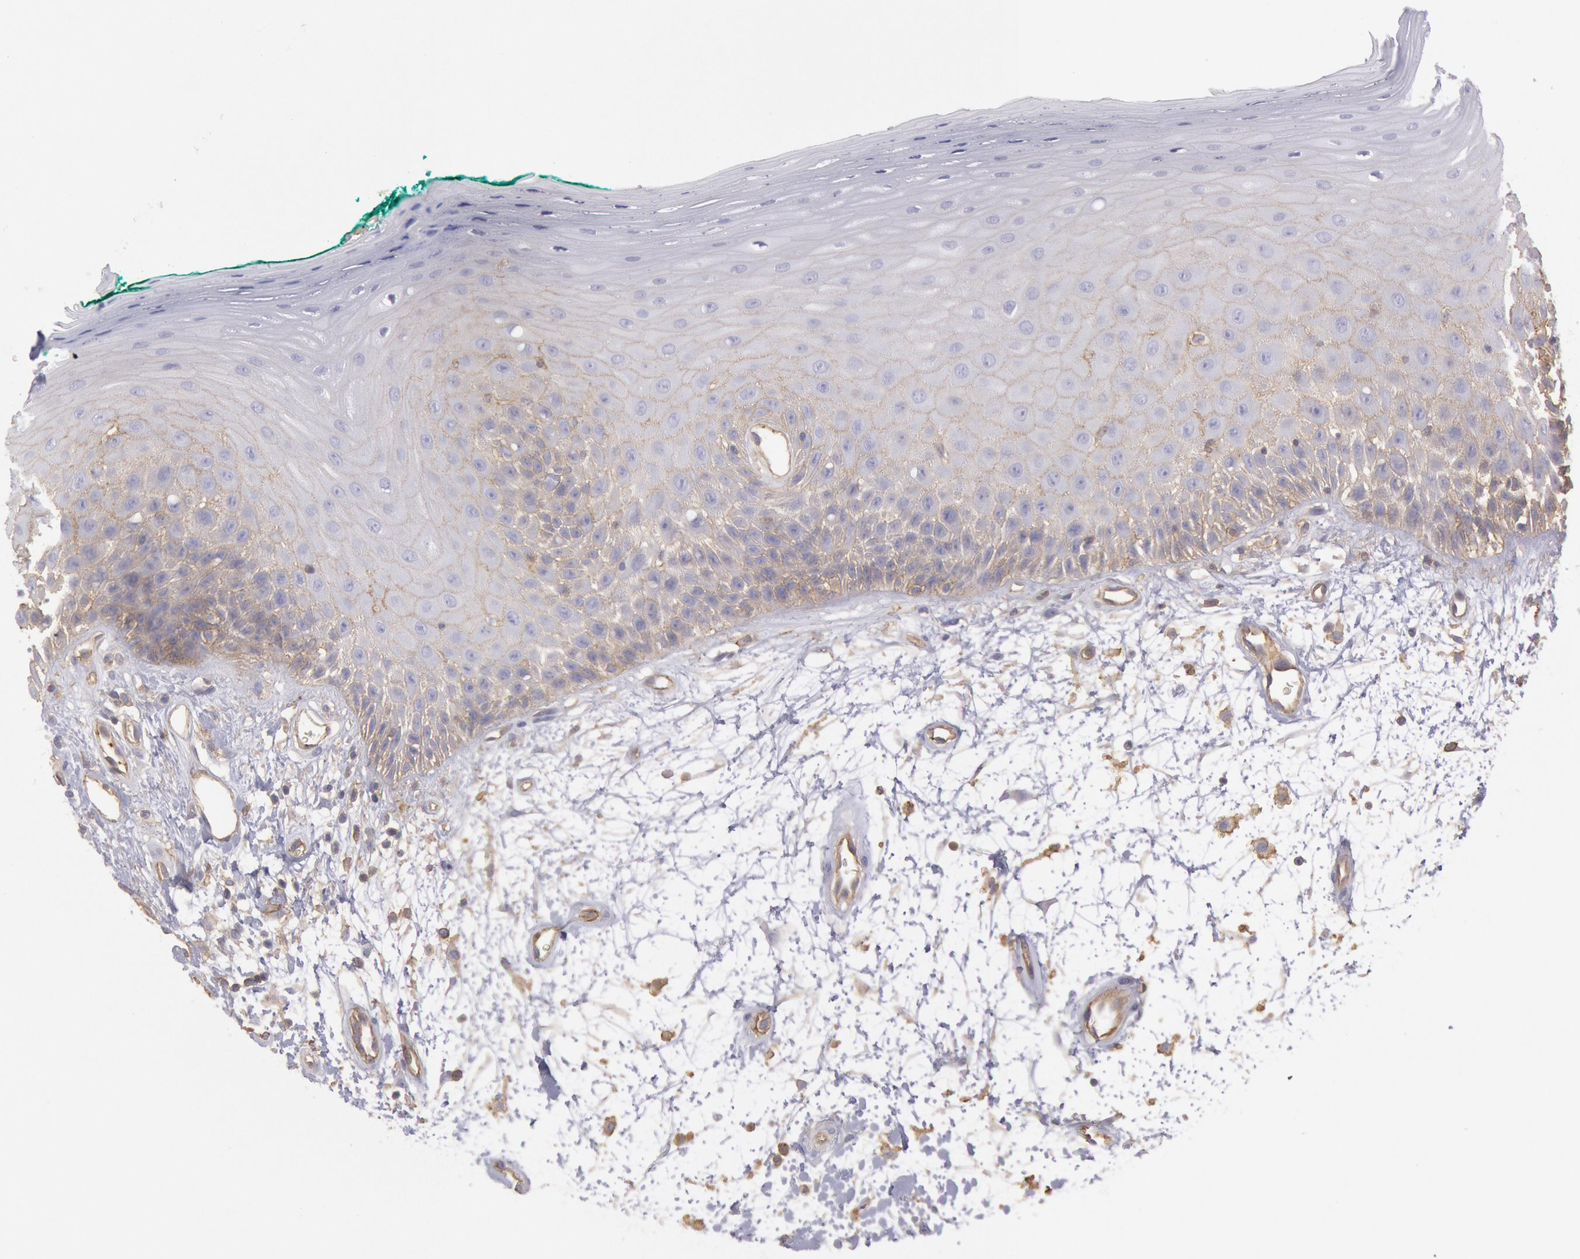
{"staining": {"intensity": "weak", "quantity": "25%-75%", "location": "cytoplasmic/membranous"}, "tissue": "oral mucosa", "cell_type": "Squamous epithelial cells", "image_type": "normal", "snomed": [{"axis": "morphology", "description": "Normal tissue, NOS"}, {"axis": "morphology", "description": "Squamous cell carcinoma, NOS"}, {"axis": "topography", "description": "Skeletal muscle"}, {"axis": "topography", "description": "Oral tissue"}, {"axis": "topography", "description": "Head-Neck"}], "caption": "Protein staining of benign oral mucosa displays weak cytoplasmic/membranous expression in approximately 25%-75% of squamous epithelial cells.", "gene": "SNAP23", "patient": {"sex": "female", "age": 84}}